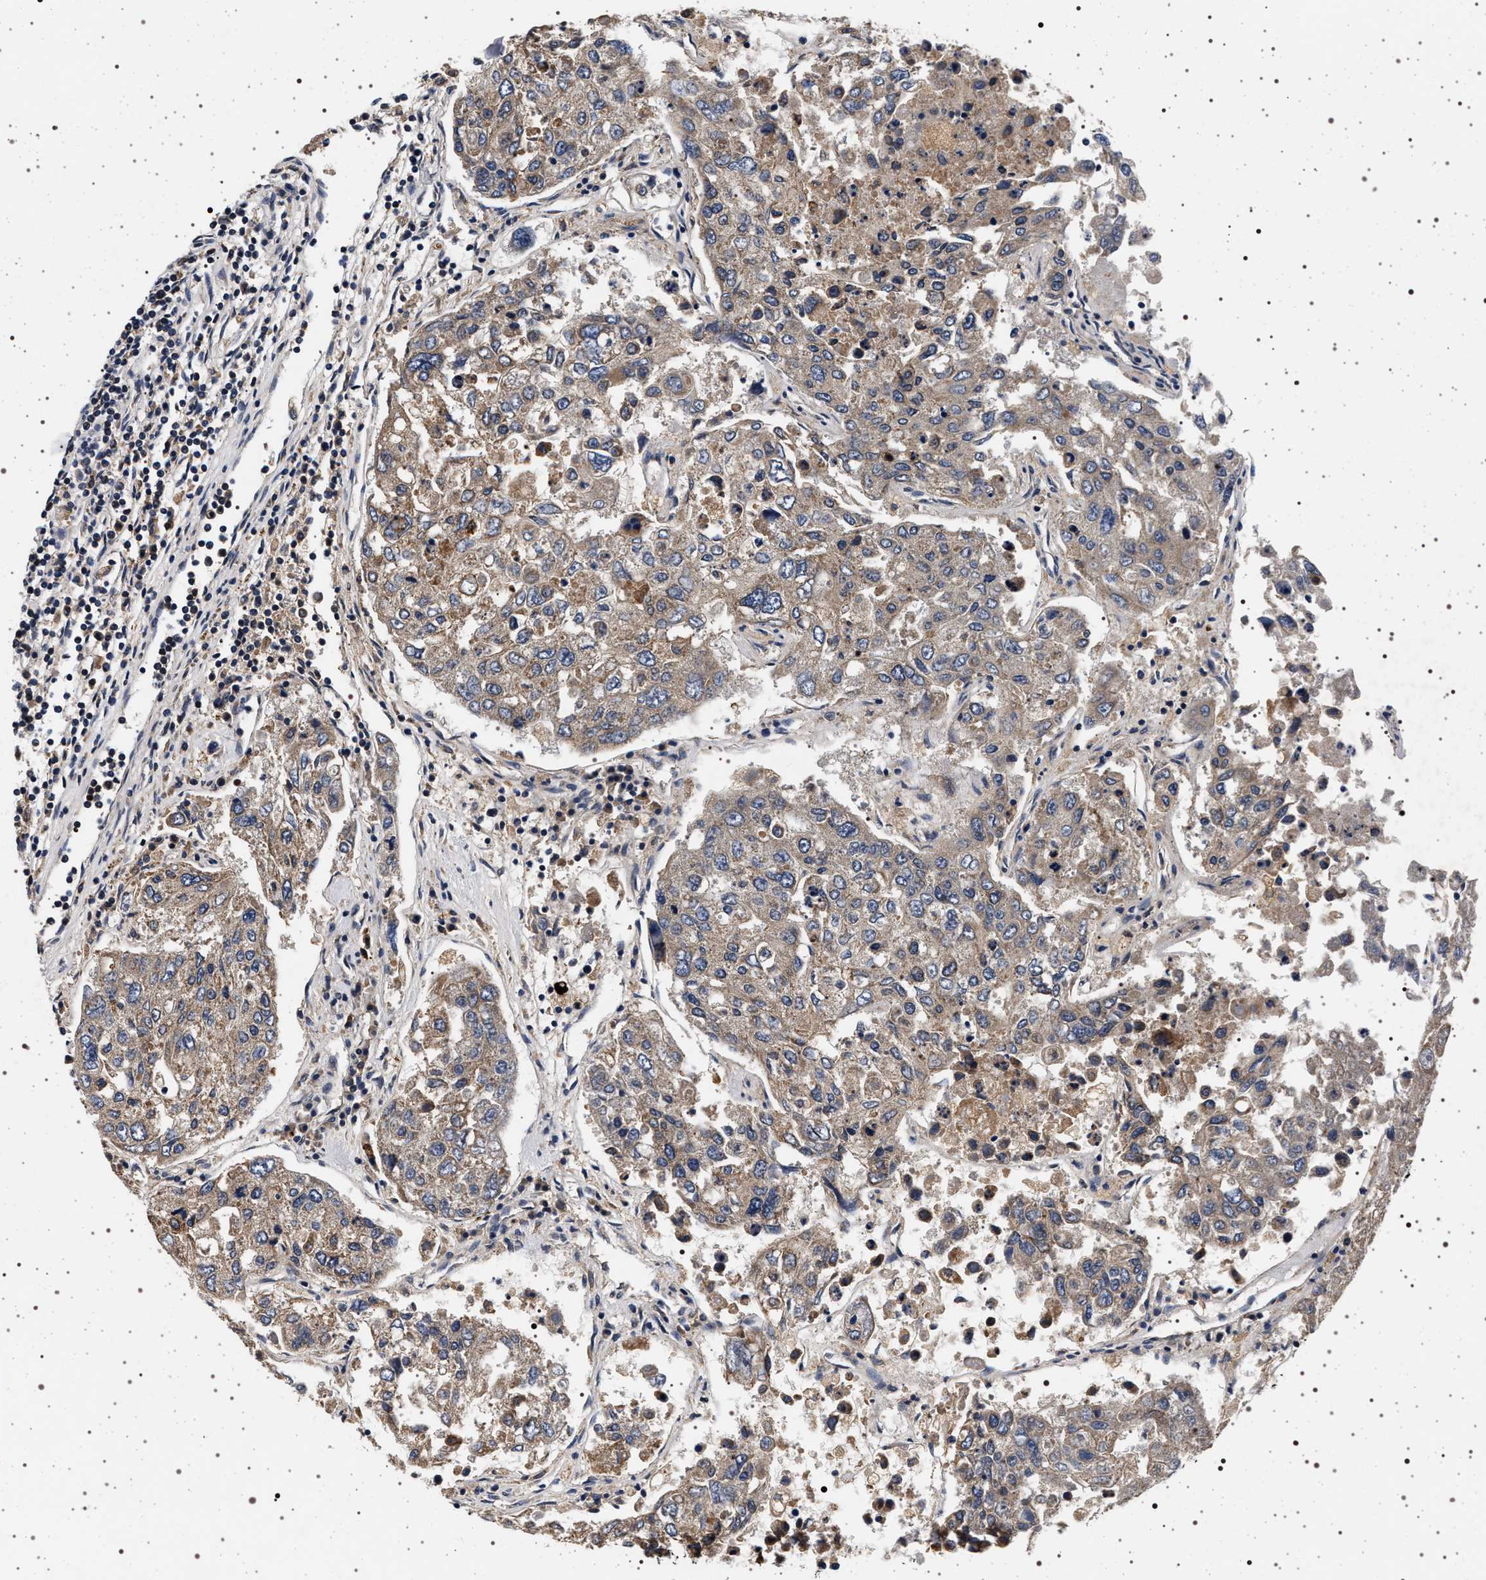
{"staining": {"intensity": "weak", "quantity": ">75%", "location": "cytoplasmic/membranous"}, "tissue": "urothelial cancer", "cell_type": "Tumor cells", "image_type": "cancer", "snomed": [{"axis": "morphology", "description": "Urothelial carcinoma, High grade"}, {"axis": "topography", "description": "Lymph node"}, {"axis": "topography", "description": "Urinary bladder"}], "caption": "A brown stain shows weak cytoplasmic/membranous staining of a protein in urothelial cancer tumor cells.", "gene": "DCBLD2", "patient": {"sex": "male", "age": 51}}